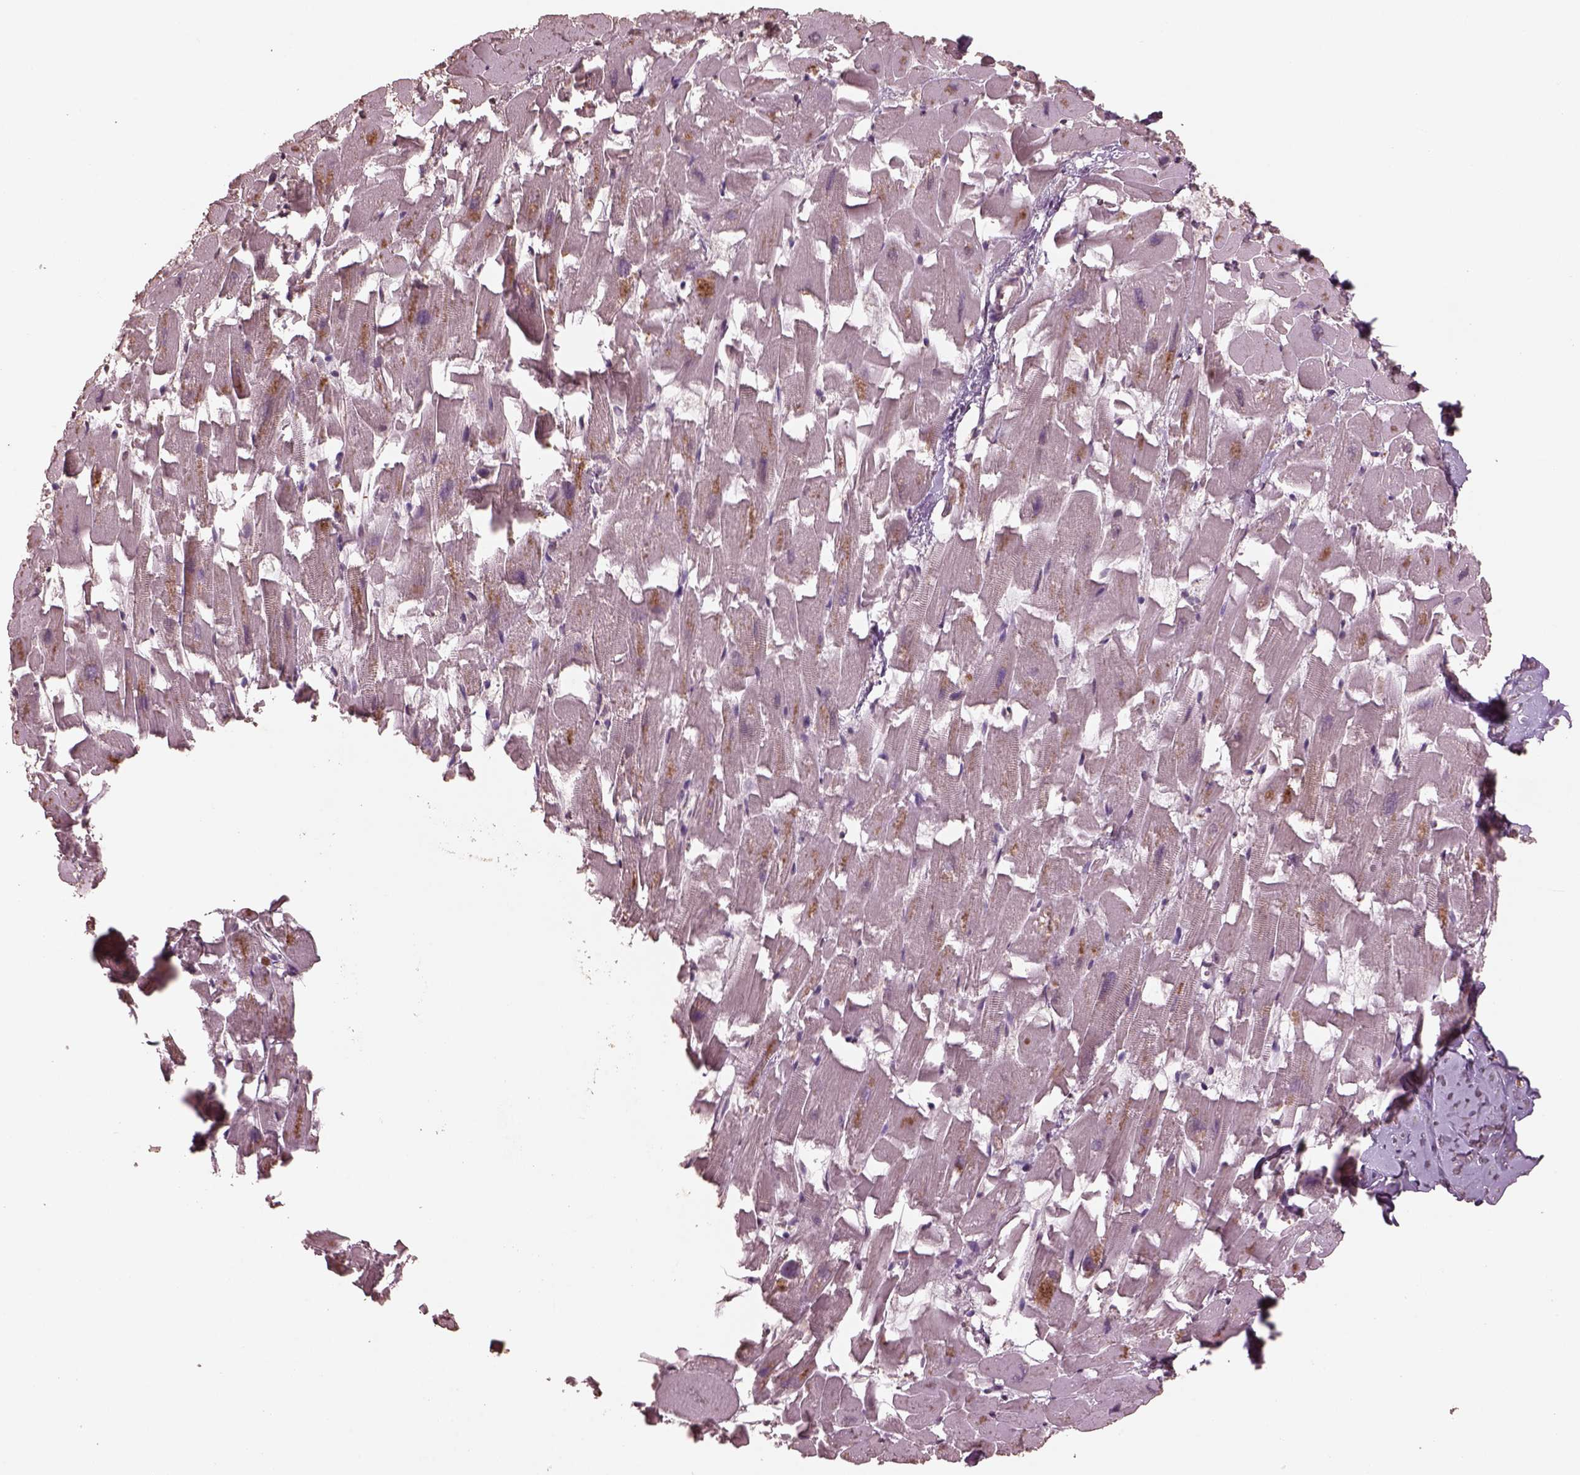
{"staining": {"intensity": "negative", "quantity": "none", "location": "none"}, "tissue": "heart muscle", "cell_type": "Cardiomyocytes", "image_type": "normal", "snomed": [{"axis": "morphology", "description": "Normal tissue, NOS"}, {"axis": "topography", "description": "Heart"}], "caption": "Human heart muscle stained for a protein using IHC displays no positivity in cardiomyocytes.", "gene": "CPT1C", "patient": {"sex": "female", "age": 64}}